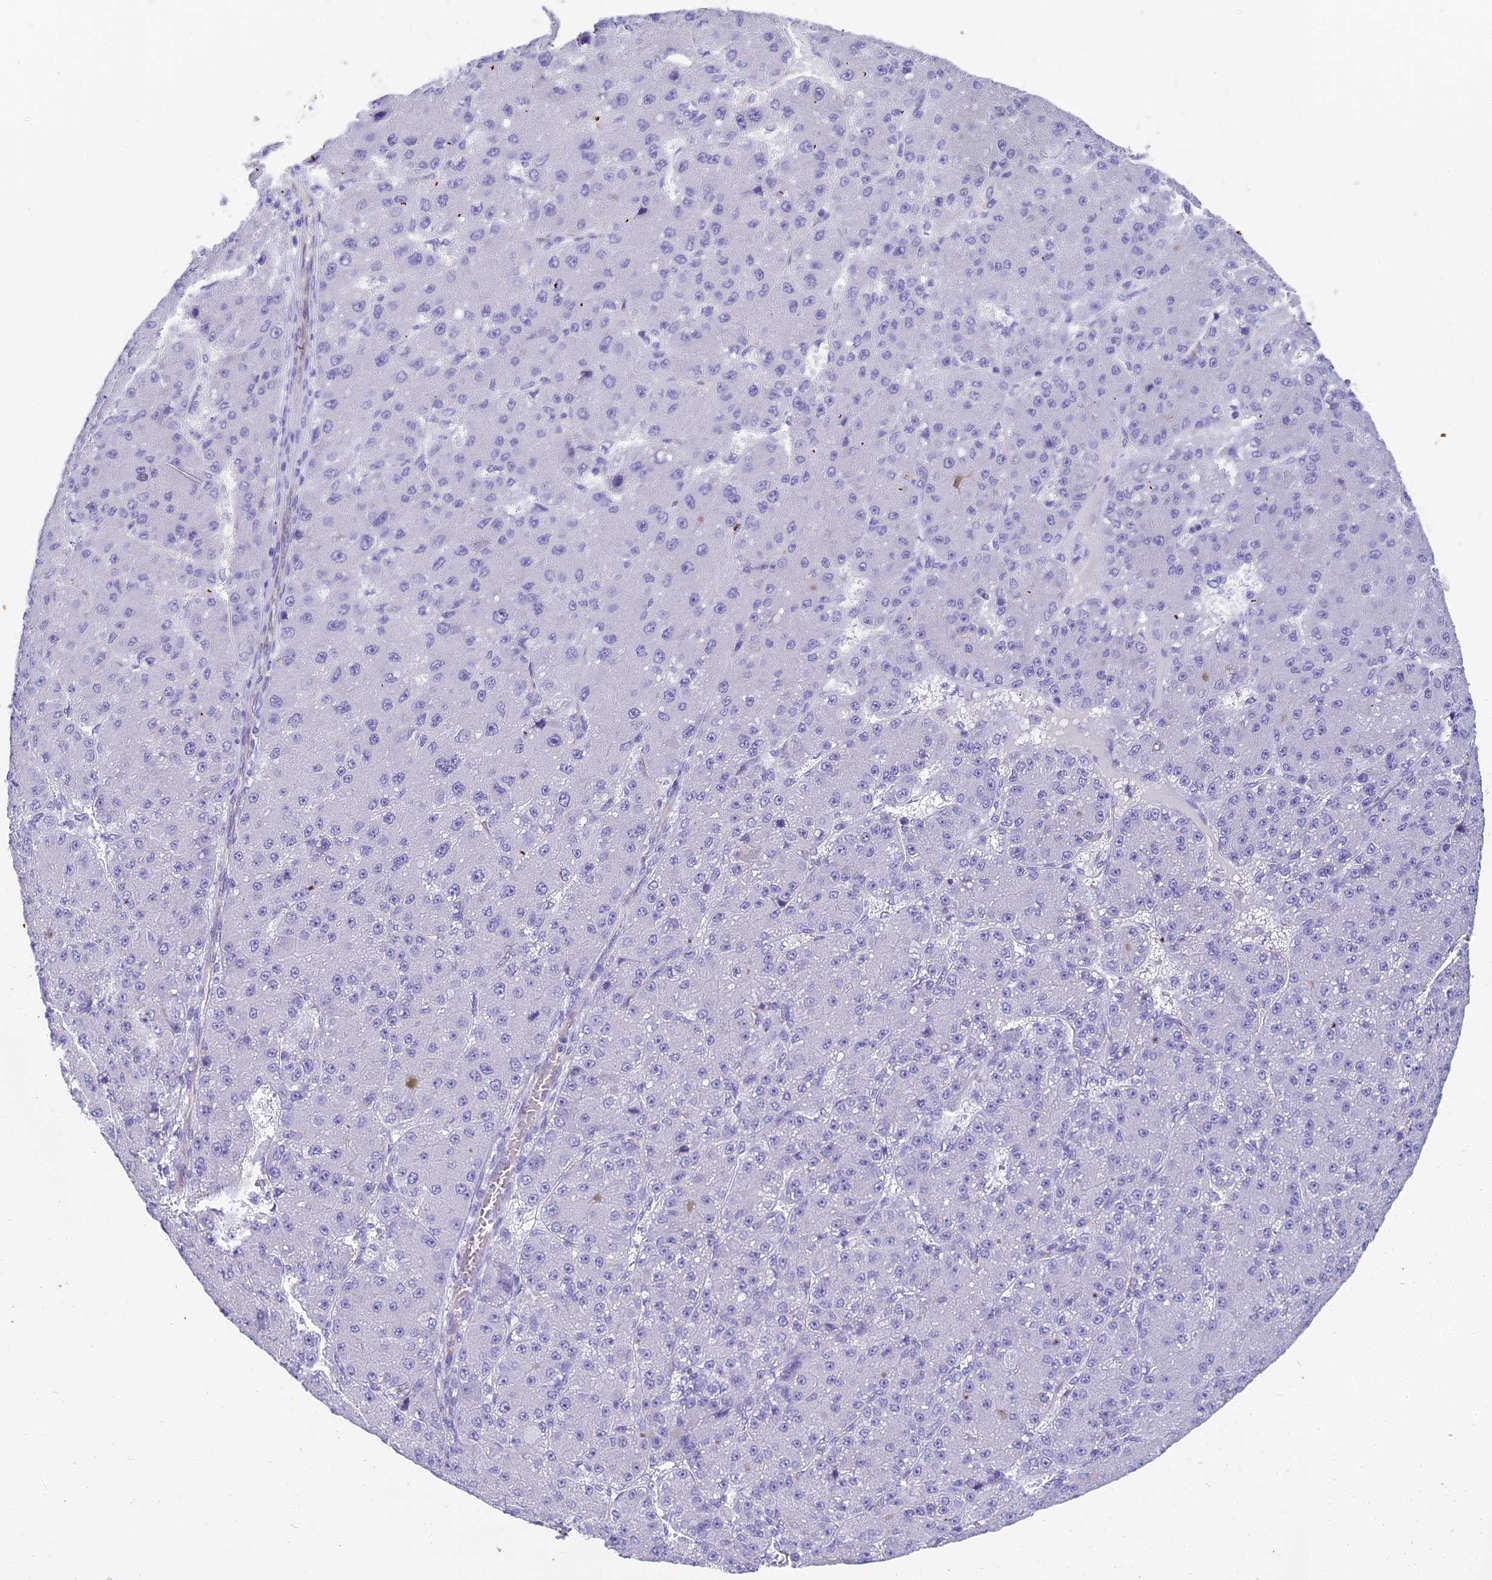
{"staining": {"intensity": "negative", "quantity": "none", "location": "none"}, "tissue": "liver cancer", "cell_type": "Tumor cells", "image_type": "cancer", "snomed": [{"axis": "morphology", "description": "Carcinoma, Hepatocellular, NOS"}, {"axis": "topography", "description": "Liver"}], "caption": "This is an immunohistochemistry micrograph of liver hepatocellular carcinoma. There is no expression in tumor cells.", "gene": "NINJ1", "patient": {"sex": "male", "age": 67}}